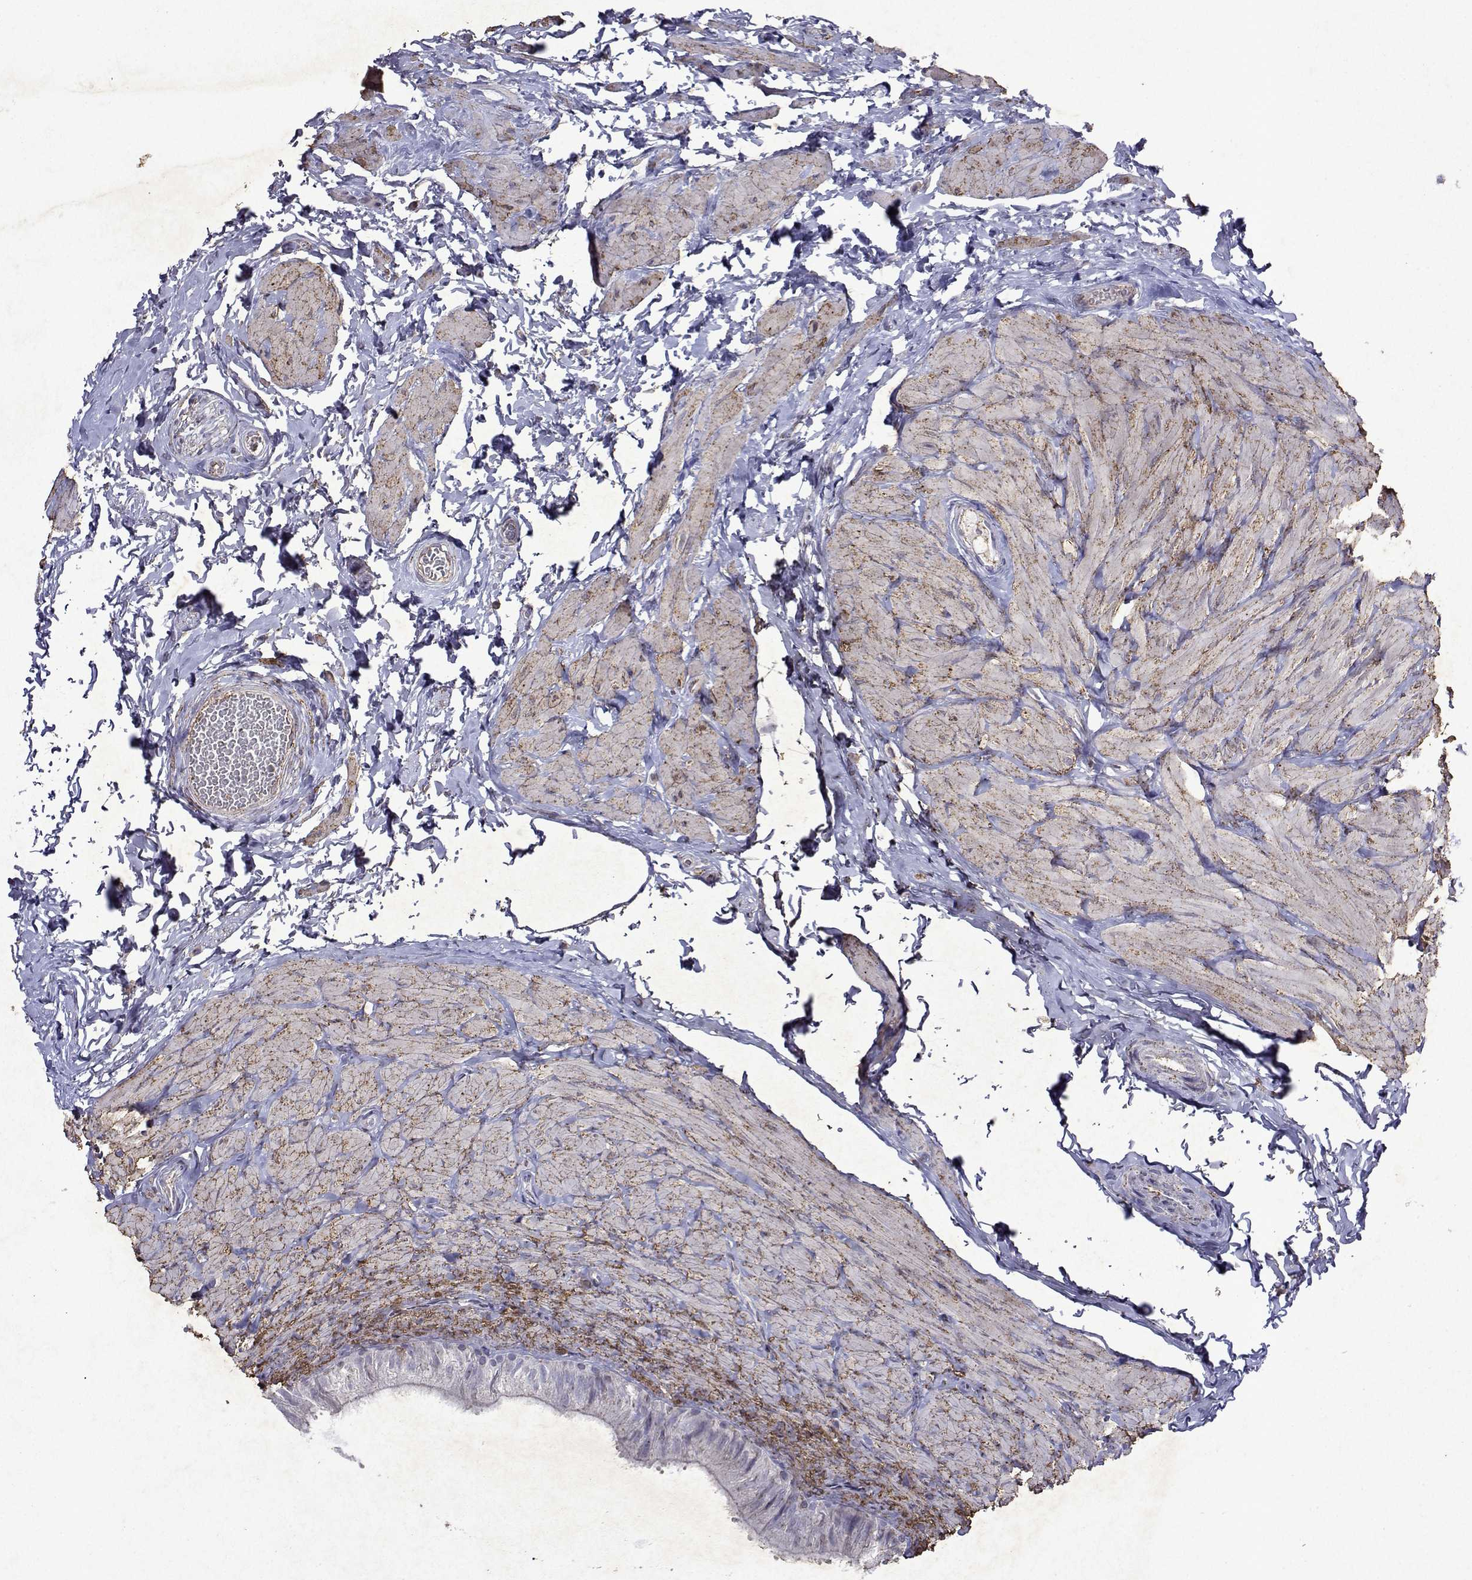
{"staining": {"intensity": "weak", "quantity": "<25%", "location": "cytoplasmic/membranous"}, "tissue": "epididymis", "cell_type": "Glandular cells", "image_type": "normal", "snomed": [{"axis": "morphology", "description": "Normal tissue, NOS"}, {"axis": "topography", "description": "Epididymis, spermatic cord, NOS"}, {"axis": "topography", "description": "Epididymis"}, {"axis": "topography", "description": "Peripheral nerve tissue"}], "caption": "Epididymis stained for a protein using immunohistochemistry (IHC) reveals no positivity glandular cells.", "gene": "DUSP28", "patient": {"sex": "male", "age": 29}}